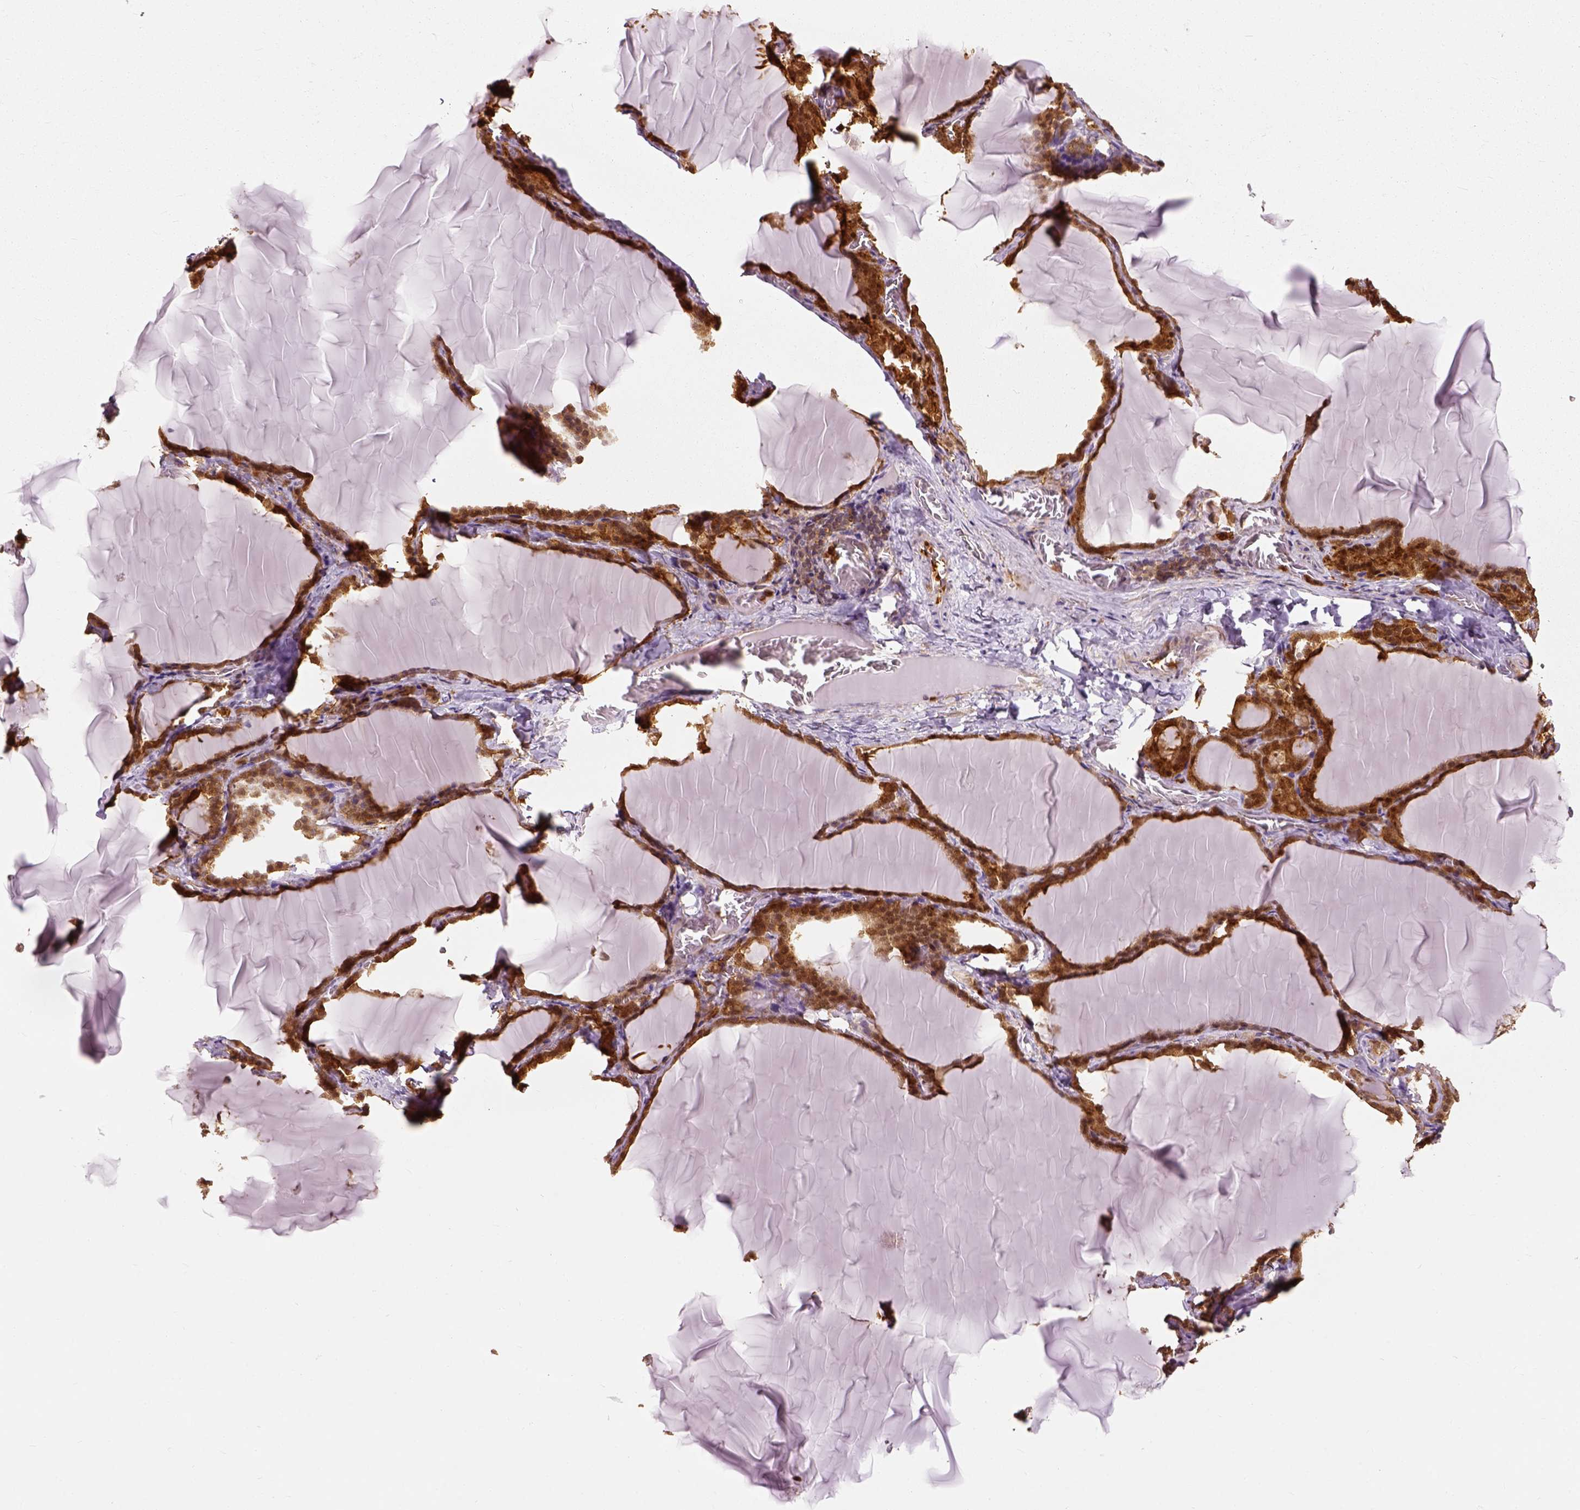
{"staining": {"intensity": "strong", "quantity": ">75%", "location": "cytoplasmic/membranous,nuclear"}, "tissue": "thyroid gland", "cell_type": "Glandular cells", "image_type": "normal", "snomed": [{"axis": "morphology", "description": "Normal tissue, NOS"}, {"axis": "morphology", "description": "Hyperplasia, NOS"}, {"axis": "topography", "description": "Thyroid gland"}], "caption": "The histopathology image displays staining of benign thyroid gland, revealing strong cytoplasmic/membranous,nuclear protein positivity (brown color) within glandular cells.", "gene": "GPI", "patient": {"sex": "female", "age": 27}}